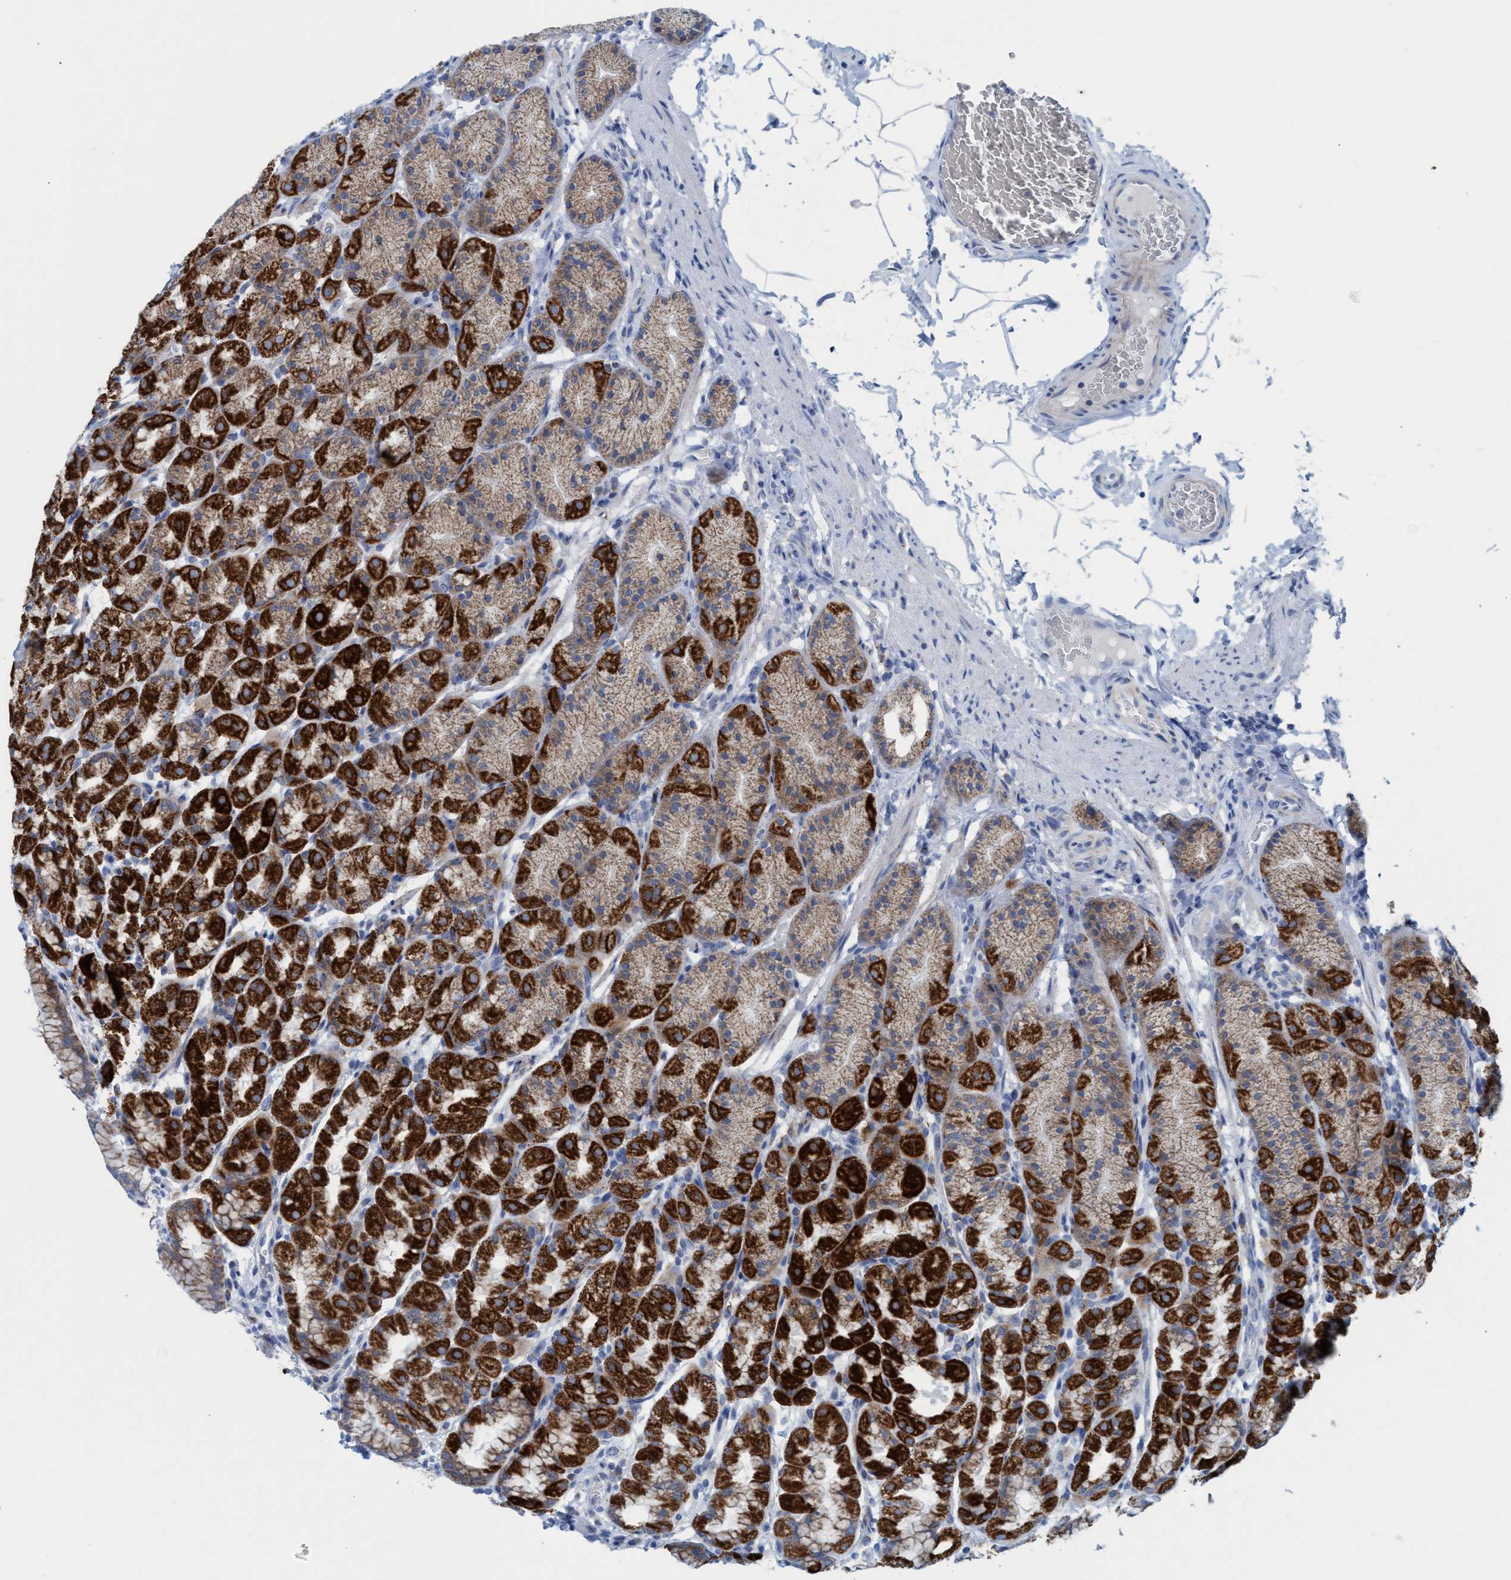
{"staining": {"intensity": "strong", "quantity": ">75%", "location": "cytoplasmic/membranous"}, "tissue": "stomach", "cell_type": "Glandular cells", "image_type": "normal", "snomed": [{"axis": "morphology", "description": "Normal tissue, NOS"}, {"axis": "topography", "description": "Stomach"}], "caption": "Normal stomach exhibits strong cytoplasmic/membranous expression in about >75% of glandular cells.", "gene": "GGA3", "patient": {"sex": "male", "age": 42}}